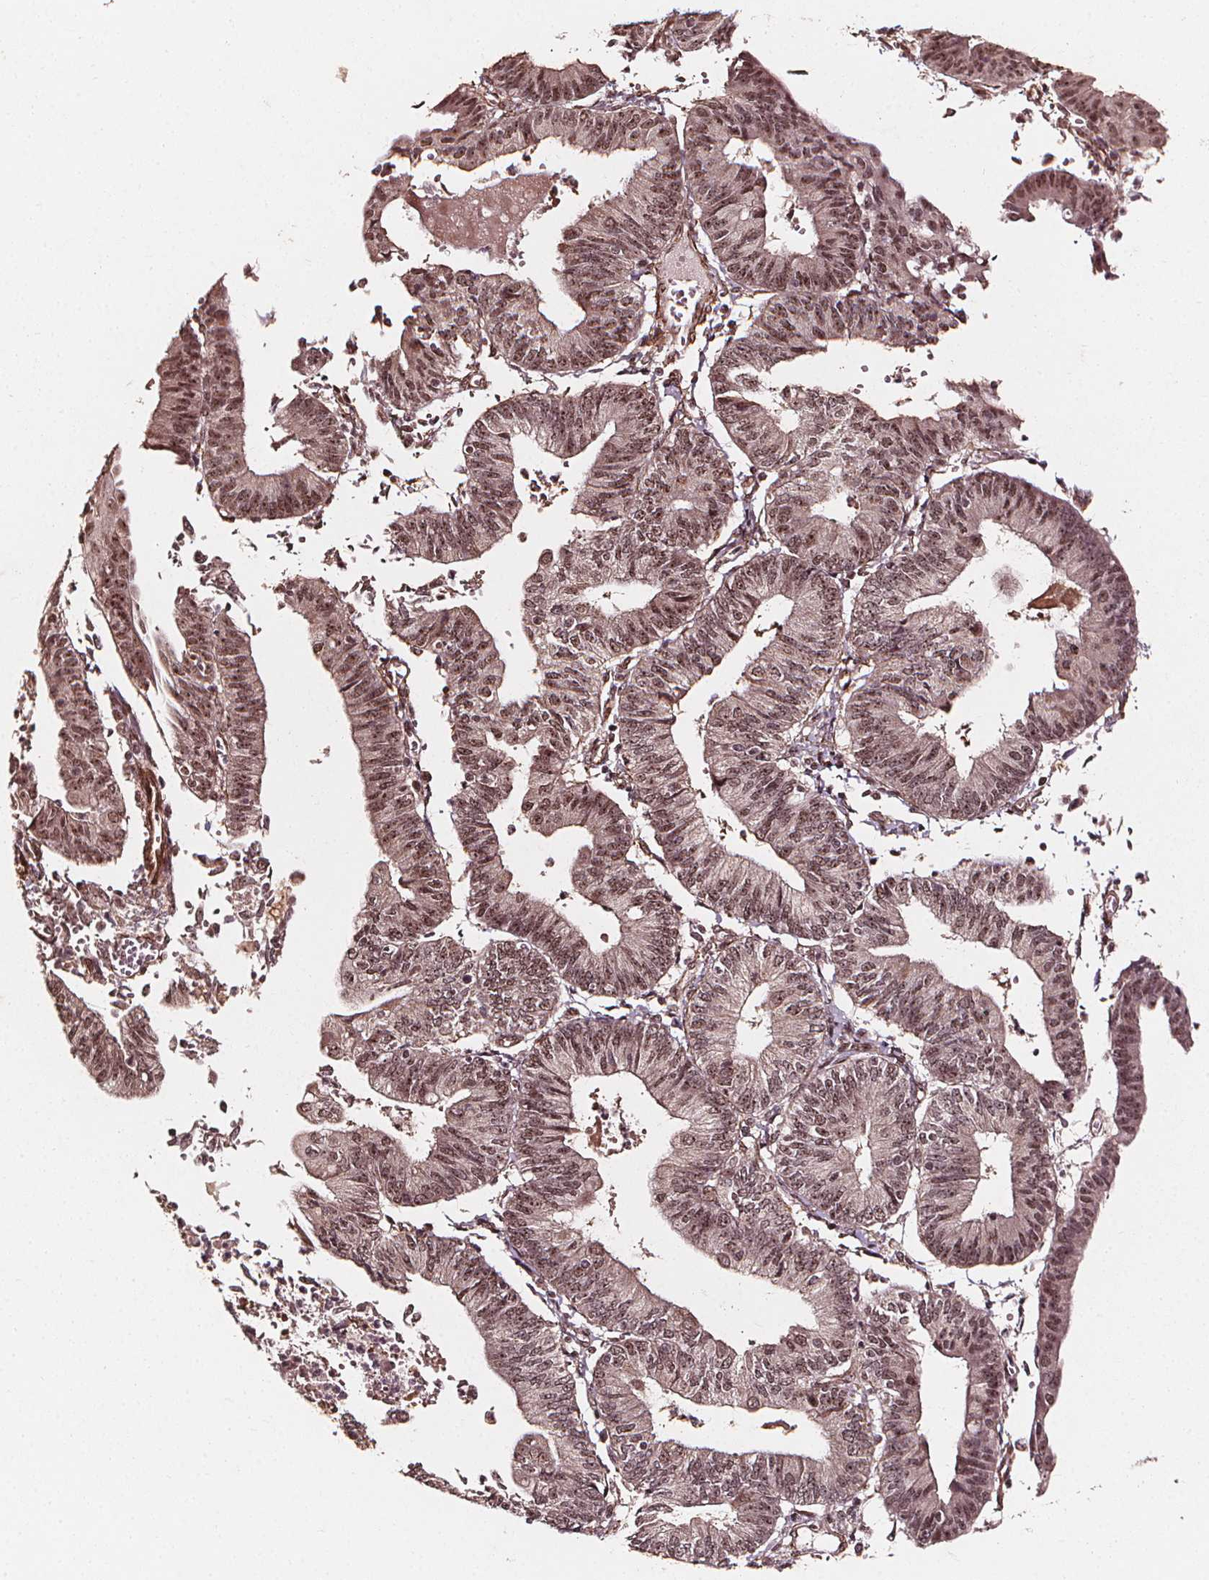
{"staining": {"intensity": "moderate", "quantity": ">75%", "location": "nuclear"}, "tissue": "endometrial cancer", "cell_type": "Tumor cells", "image_type": "cancer", "snomed": [{"axis": "morphology", "description": "Adenocarcinoma, NOS"}, {"axis": "topography", "description": "Endometrium"}], "caption": "About >75% of tumor cells in adenocarcinoma (endometrial) display moderate nuclear protein staining as visualized by brown immunohistochemical staining.", "gene": "EXOSC9", "patient": {"sex": "female", "age": 65}}